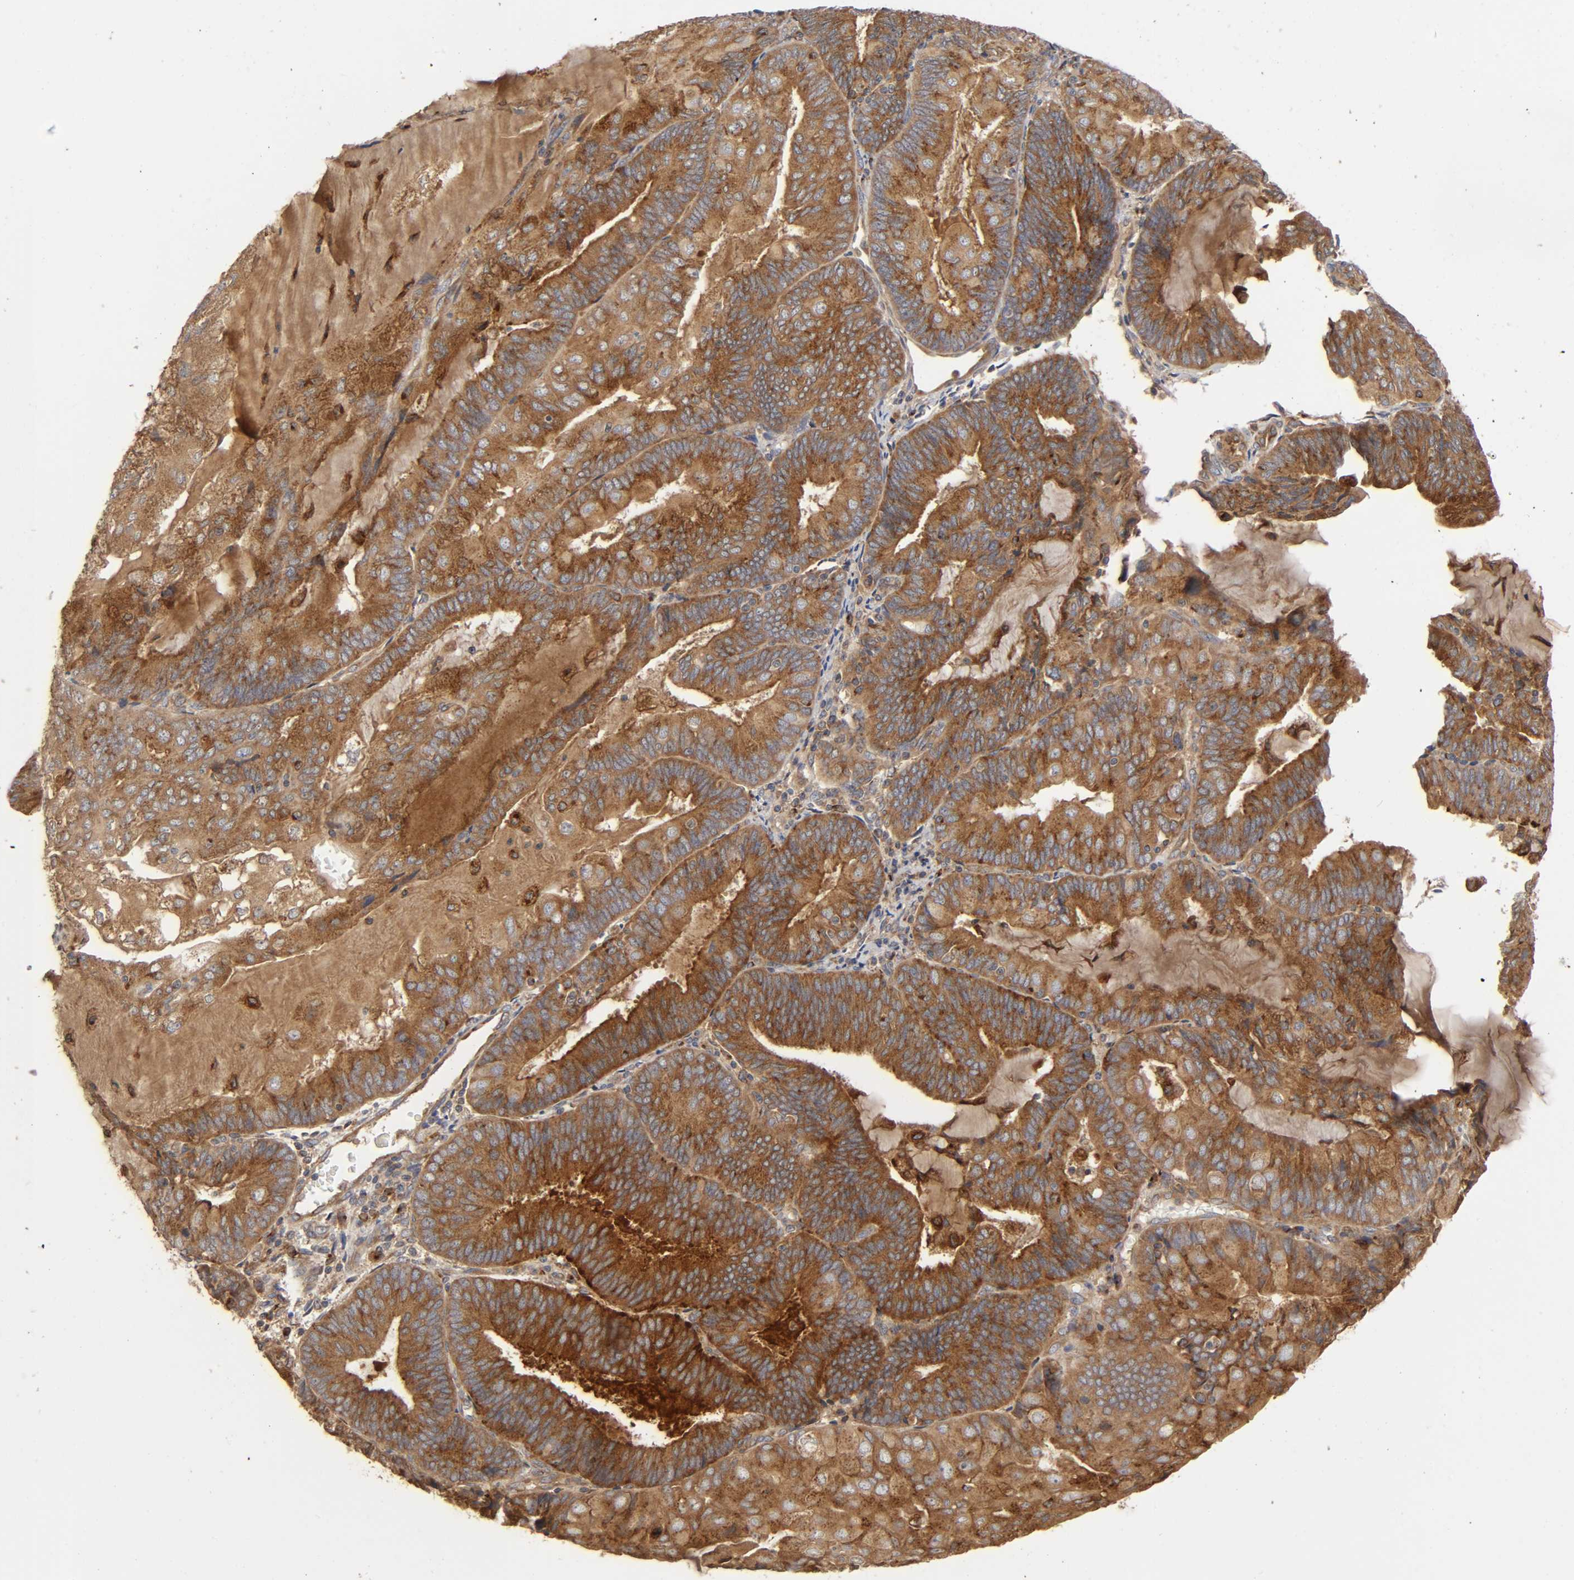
{"staining": {"intensity": "strong", "quantity": ">75%", "location": "cytoplasmic/membranous"}, "tissue": "endometrial cancer", "cell_type": "Tumor cells", "image_type": "cancer", "snomed": [{"axis": "morphology", "description": "Adenocarcinoma, NOS"}, {"axis": "topography", "description": "Endometrium"}], "caption": "DAB immunohistochemical staining of endometrial cancer displays strong cytoplasmic/membranous protein positivity in about >75% of tumor cells. The protein of interest is shown in brown color, while the nuclei are stained blue.", "gene": "GNPTG", "patient": {"sex": "female", "age": 81}}